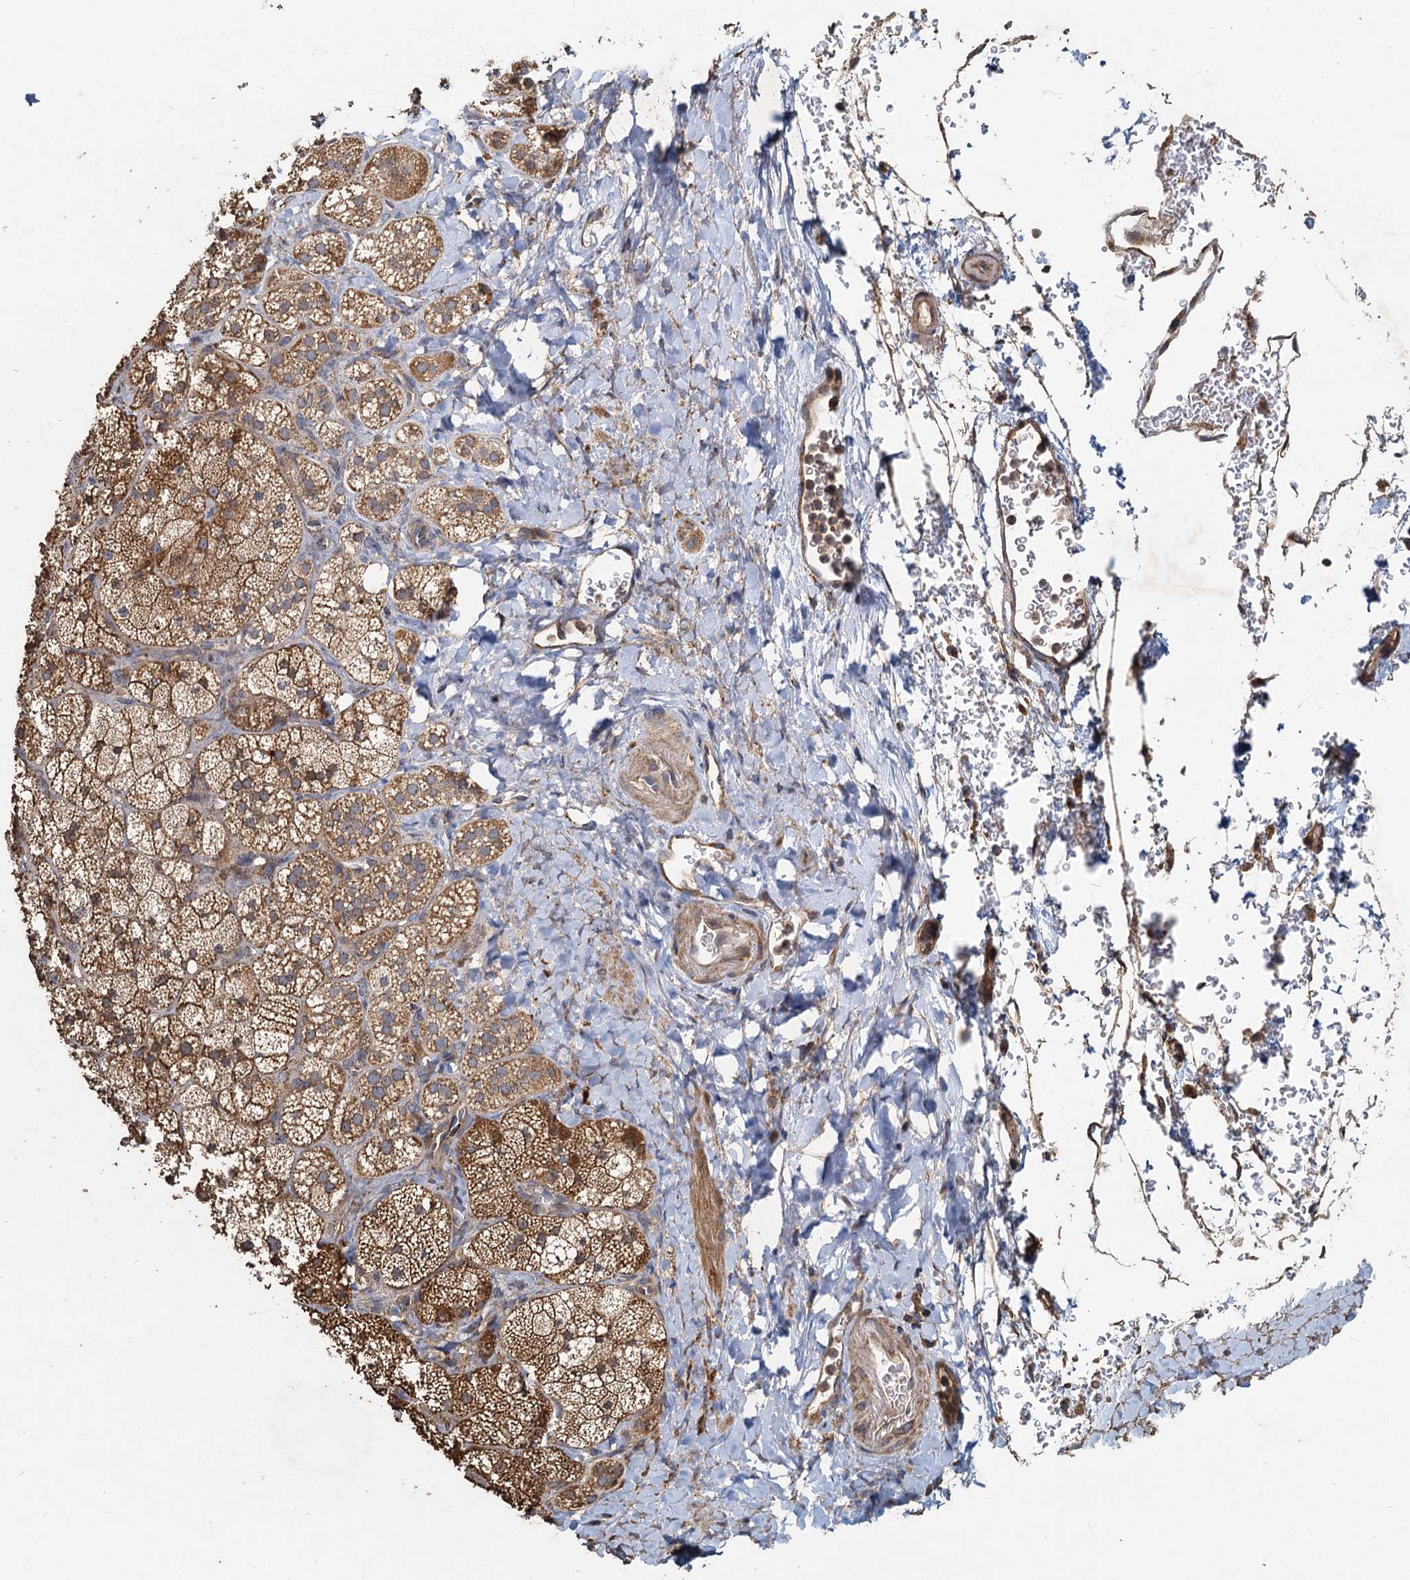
{"staining": {"intensity": "moderate", "quantity": ">75%", "location": "cytoplasmic/membranous"}, "tissue": "adrenal gland", "cell_type": "Glandular cells", "image_type": "normal", "snomed": [{"axis": "morphology", "description": "Normal tissue, NOS"}, {"axis": "topography", "description": "Adrenal gland"}], "caption": "The immunohistochemical stain highlights moderate cytoplasmic/membranous positivity in glandular cells of benign adrenal gland. Nuclei are stained in blue.", "gene": "SDS", "patient": {"sex": "male", "age": 61}}